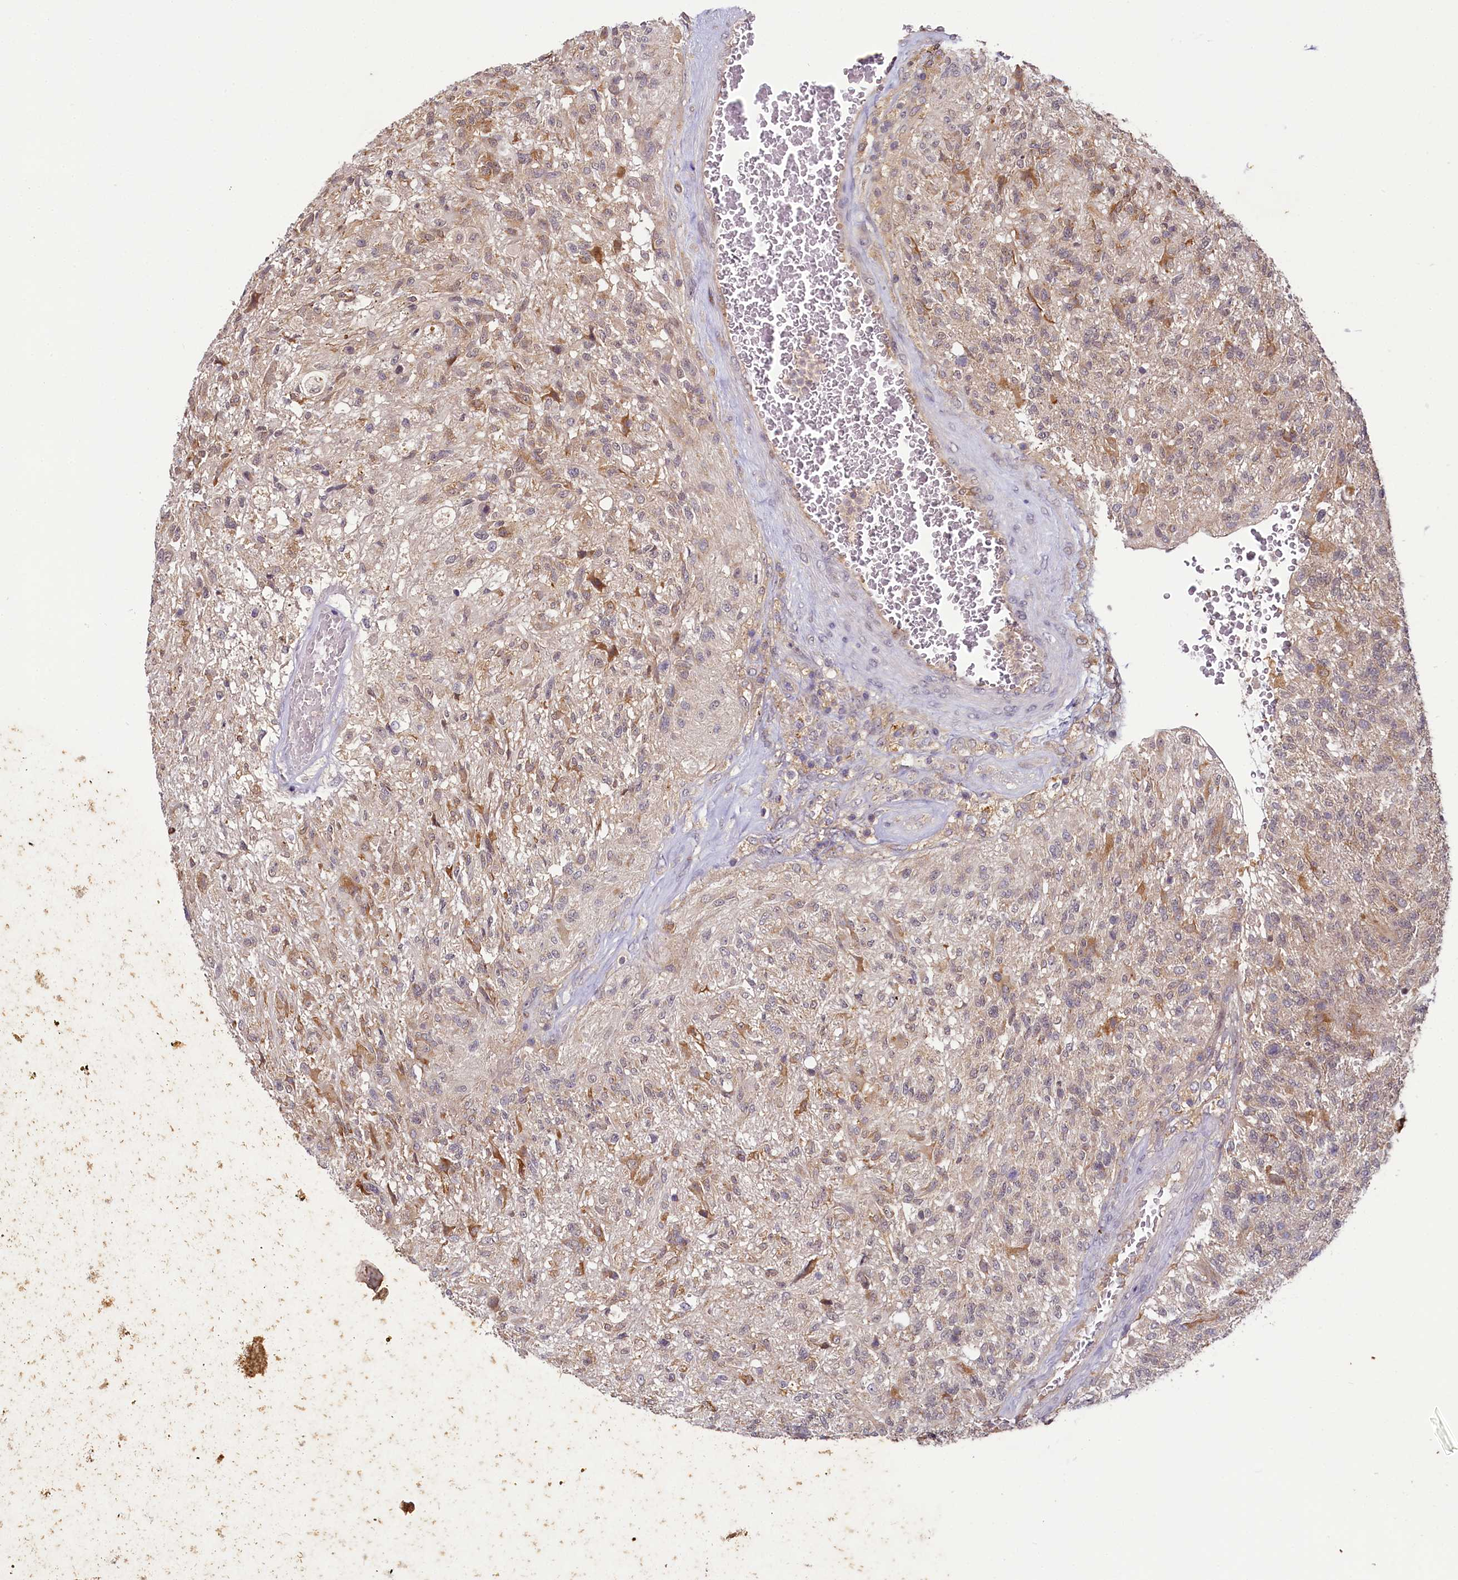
{"staining": {"intensity": "moderate", "quantity": "<25%", "location": "cytoplasmic/membranous"}, "tissue": "glioma", "cell_type": "Tumor cells", "image_type": "cancer", "snomed": [{"axis": "morphology", "description": "Glioma, malignant, High grade"}, {"axis": "topography", "description": "Brain"}], "caption": "Immunohistochemical staining of human glioma exhibits low levels of moderate cytoplasmic/membranous positivity in about <25% of tumor cells.", "gene": "TMEM39A", "patient": {"sex": "male", "age": 56}}